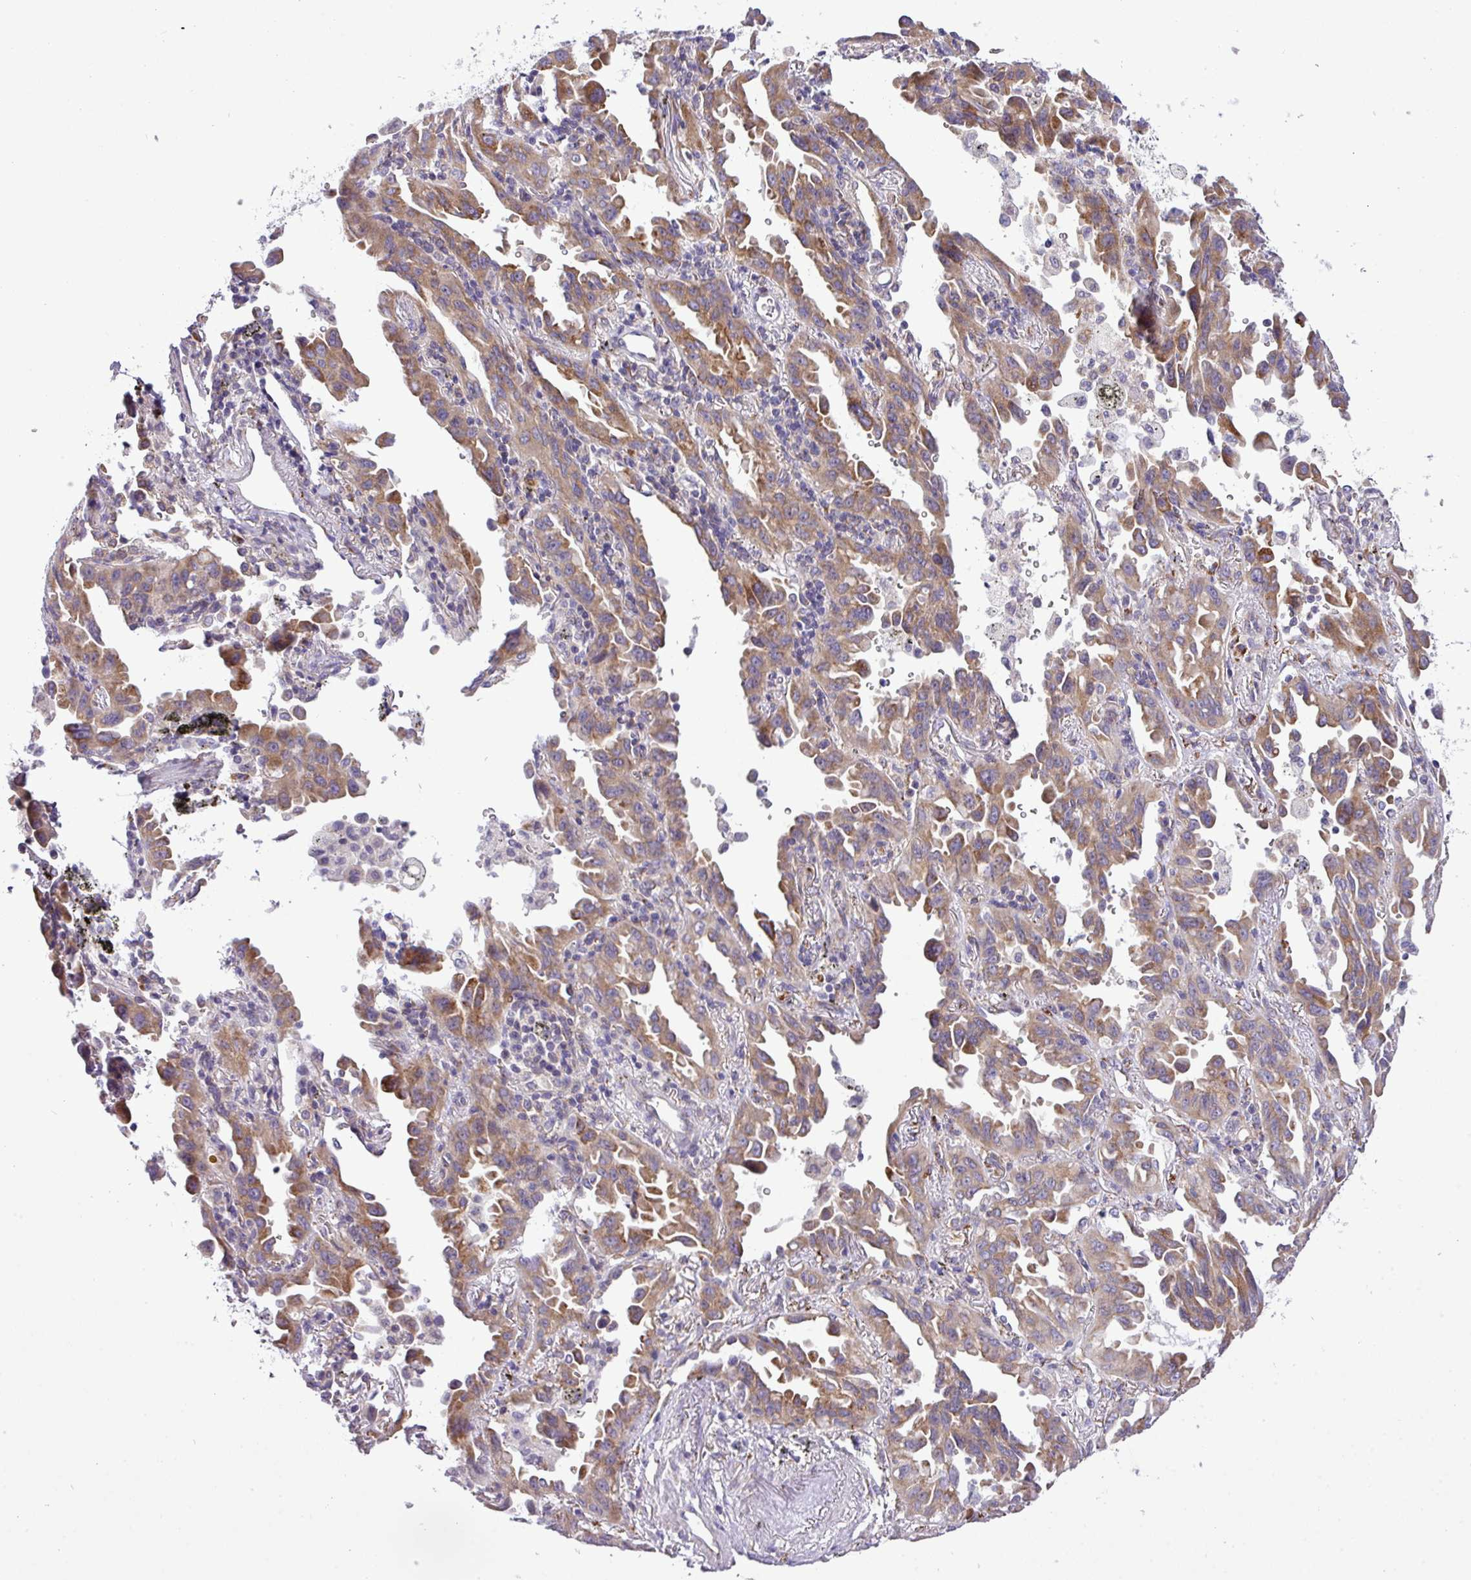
{"staining": {"intensity": "moderate", "quantity": ">75%", "location": "cytoplasmic/membranous"}, "tissue": "lung cancer", "cell_type": "Tumor cells", "image_type": "cancer", "snomed": [{"axis": "morphology", "description": "Adenocarcinoma, NOS"}, {"axis": "topography", "description": "Lung"}], "caption": "A high-resolution photomicrograph shows immunohistochemistry staining of lung cancer (adenocarcinoma), which shows moderate cytoplasmic/membranous positivity in about >75% of tumor cells.", "gene": "CFAP97", "patient": {"sex": "male", "age": 68}}